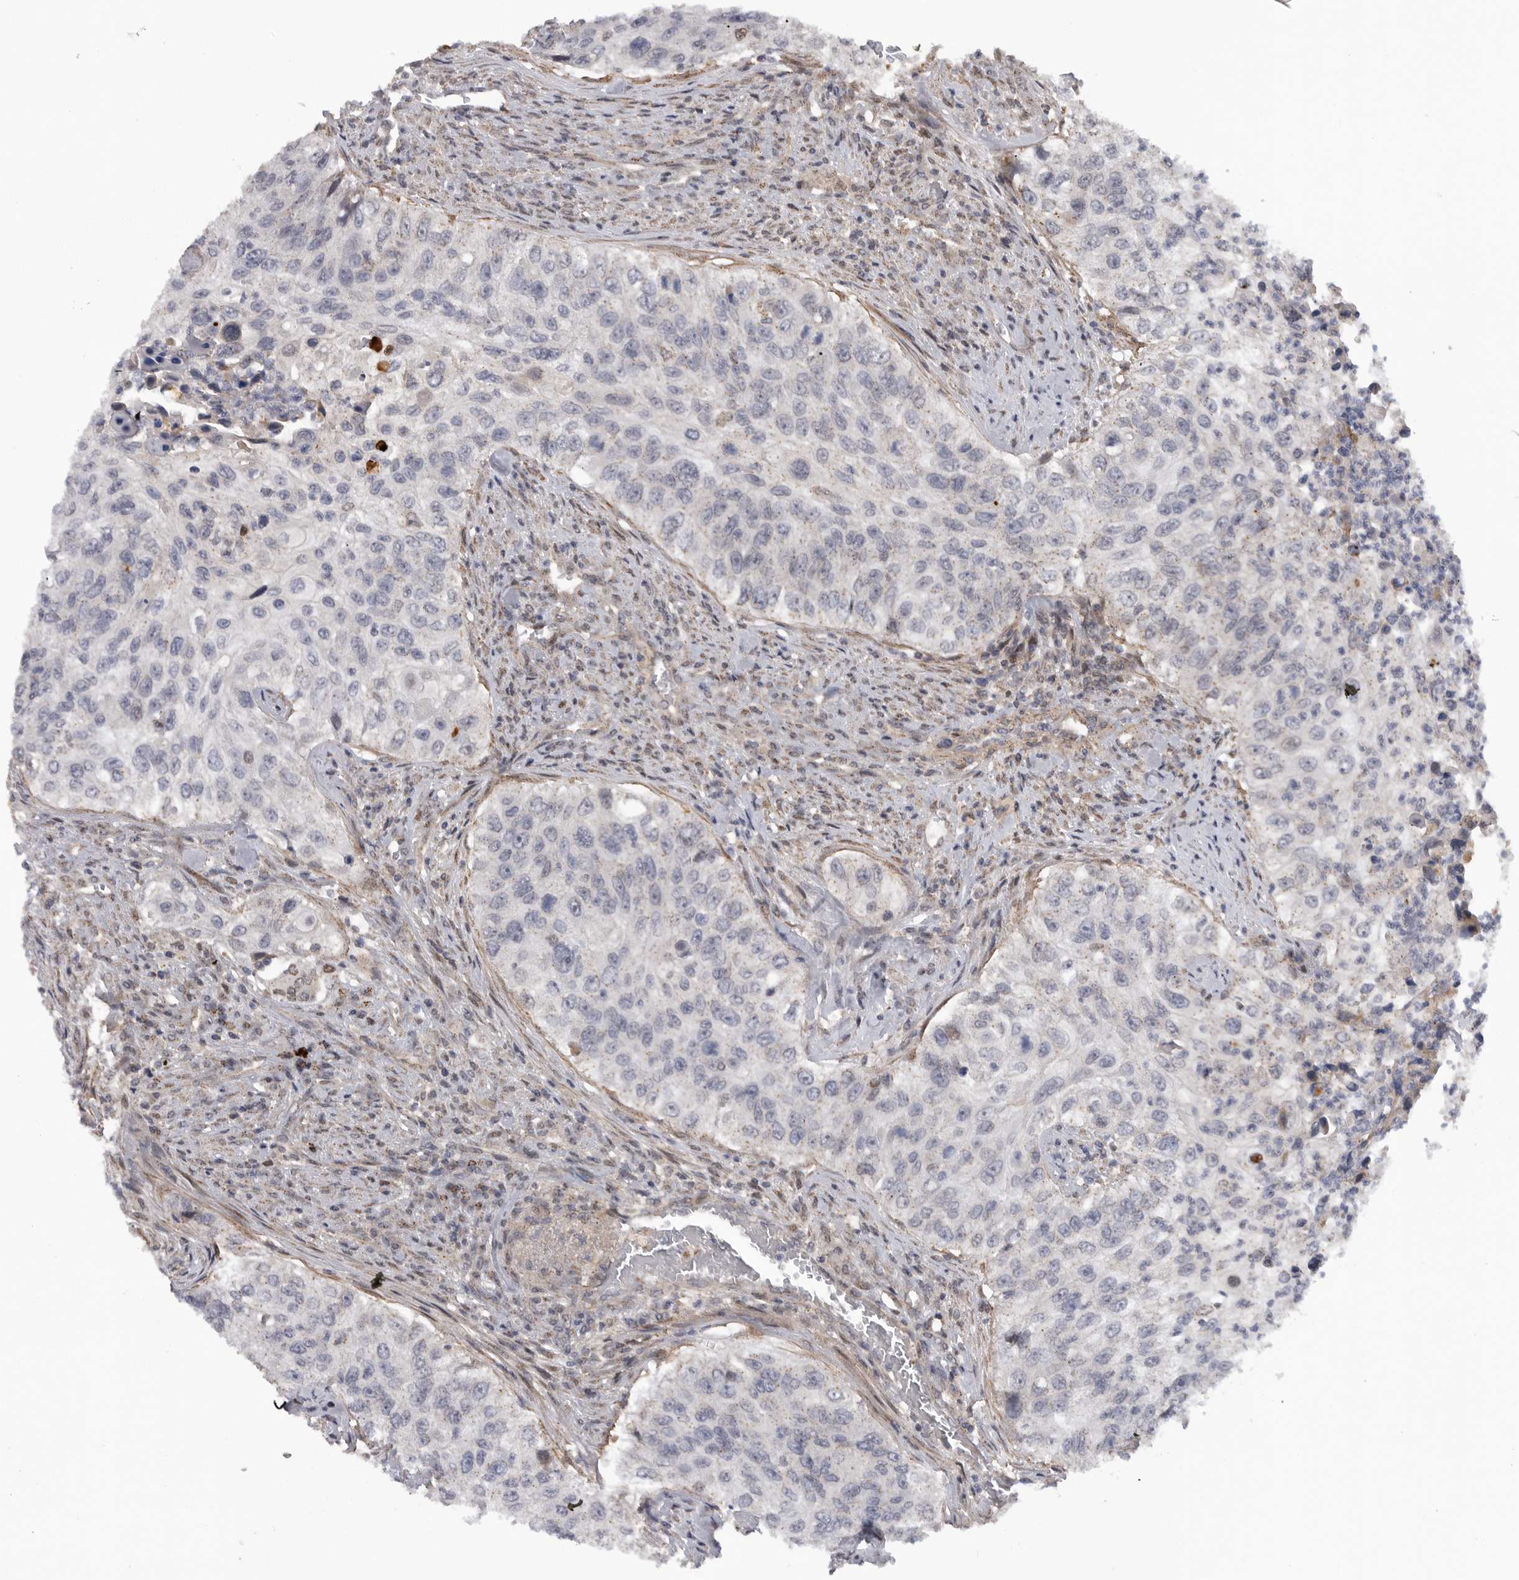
{"staining": {"intensity": "negative", "quantity": "none", "location": "none"}, "tissue": "urothelial cancer", "cell_type": "Tumor cells", "image_type": "cancer", "snomed": [{"axis": "morphology", "description": "Urothelial carcinoma, High grade"}, {"axis": "topography", "description": "Urinary bladder"}], "caption": "Human urothelial carcinoma (high-grade) stained for a protein using IHC displays no expression in tumor cells.", "gene": "TMPRSS11F", "patient": {"sex": "female", "age": 60}}